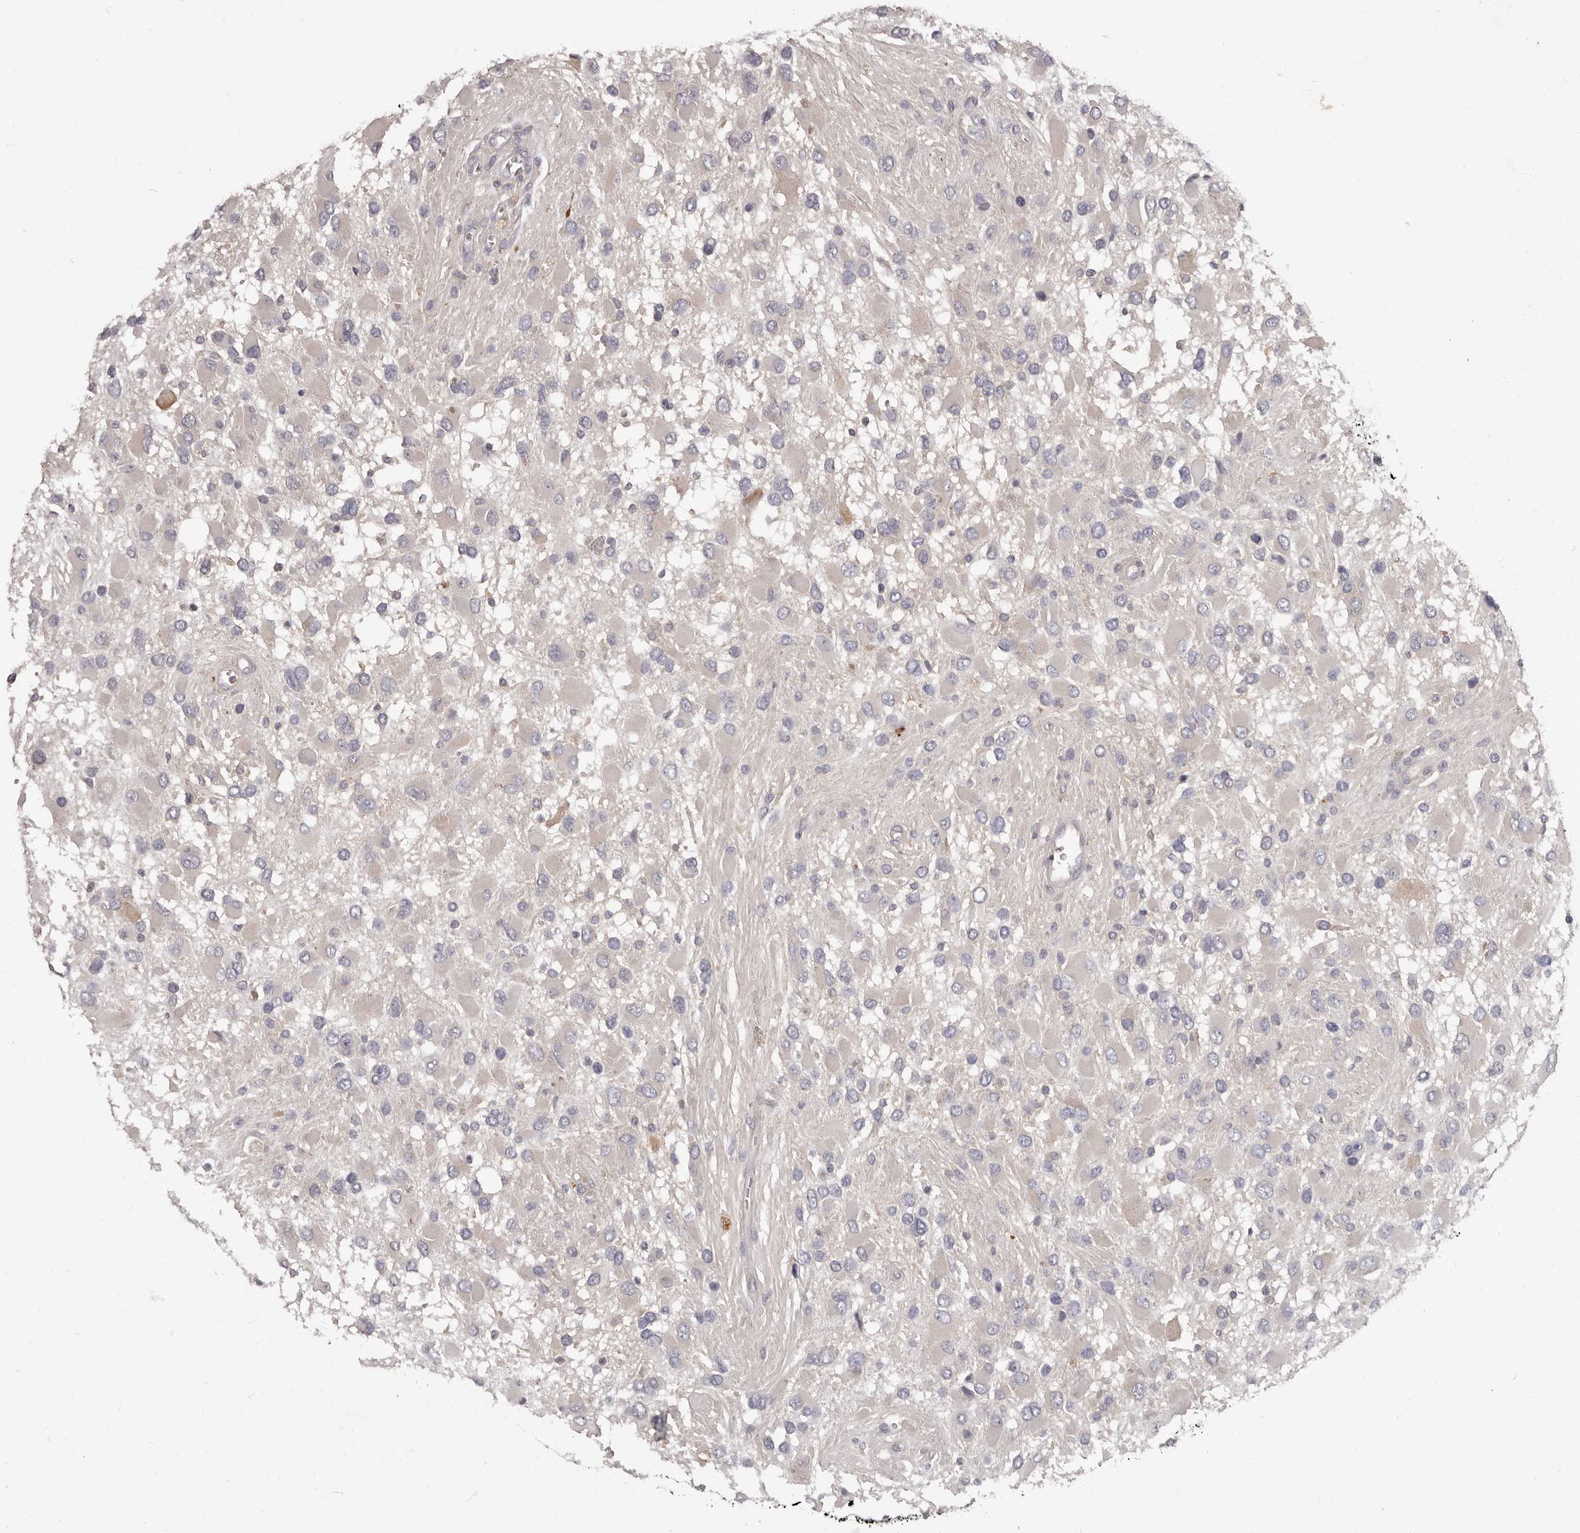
{"staining": {"intensity": "negative", "quantity": "none", "location": "none"}, "tissue": "glioma", "cell_type": "Tumor cells", "image_type": "cancer", "snomed": [{"axis": "morphology", "description": "Glioma, malignant, High grade"}, {"axis": "topography", "description": "Brain"}], "caption": "There is no significant positivity in tumor cells of high-grade glioma (malignant). (DAB immunohistochemistry, high magnification).", "gene": "APEH", "patient": {"sex": "male", "age": 53}}